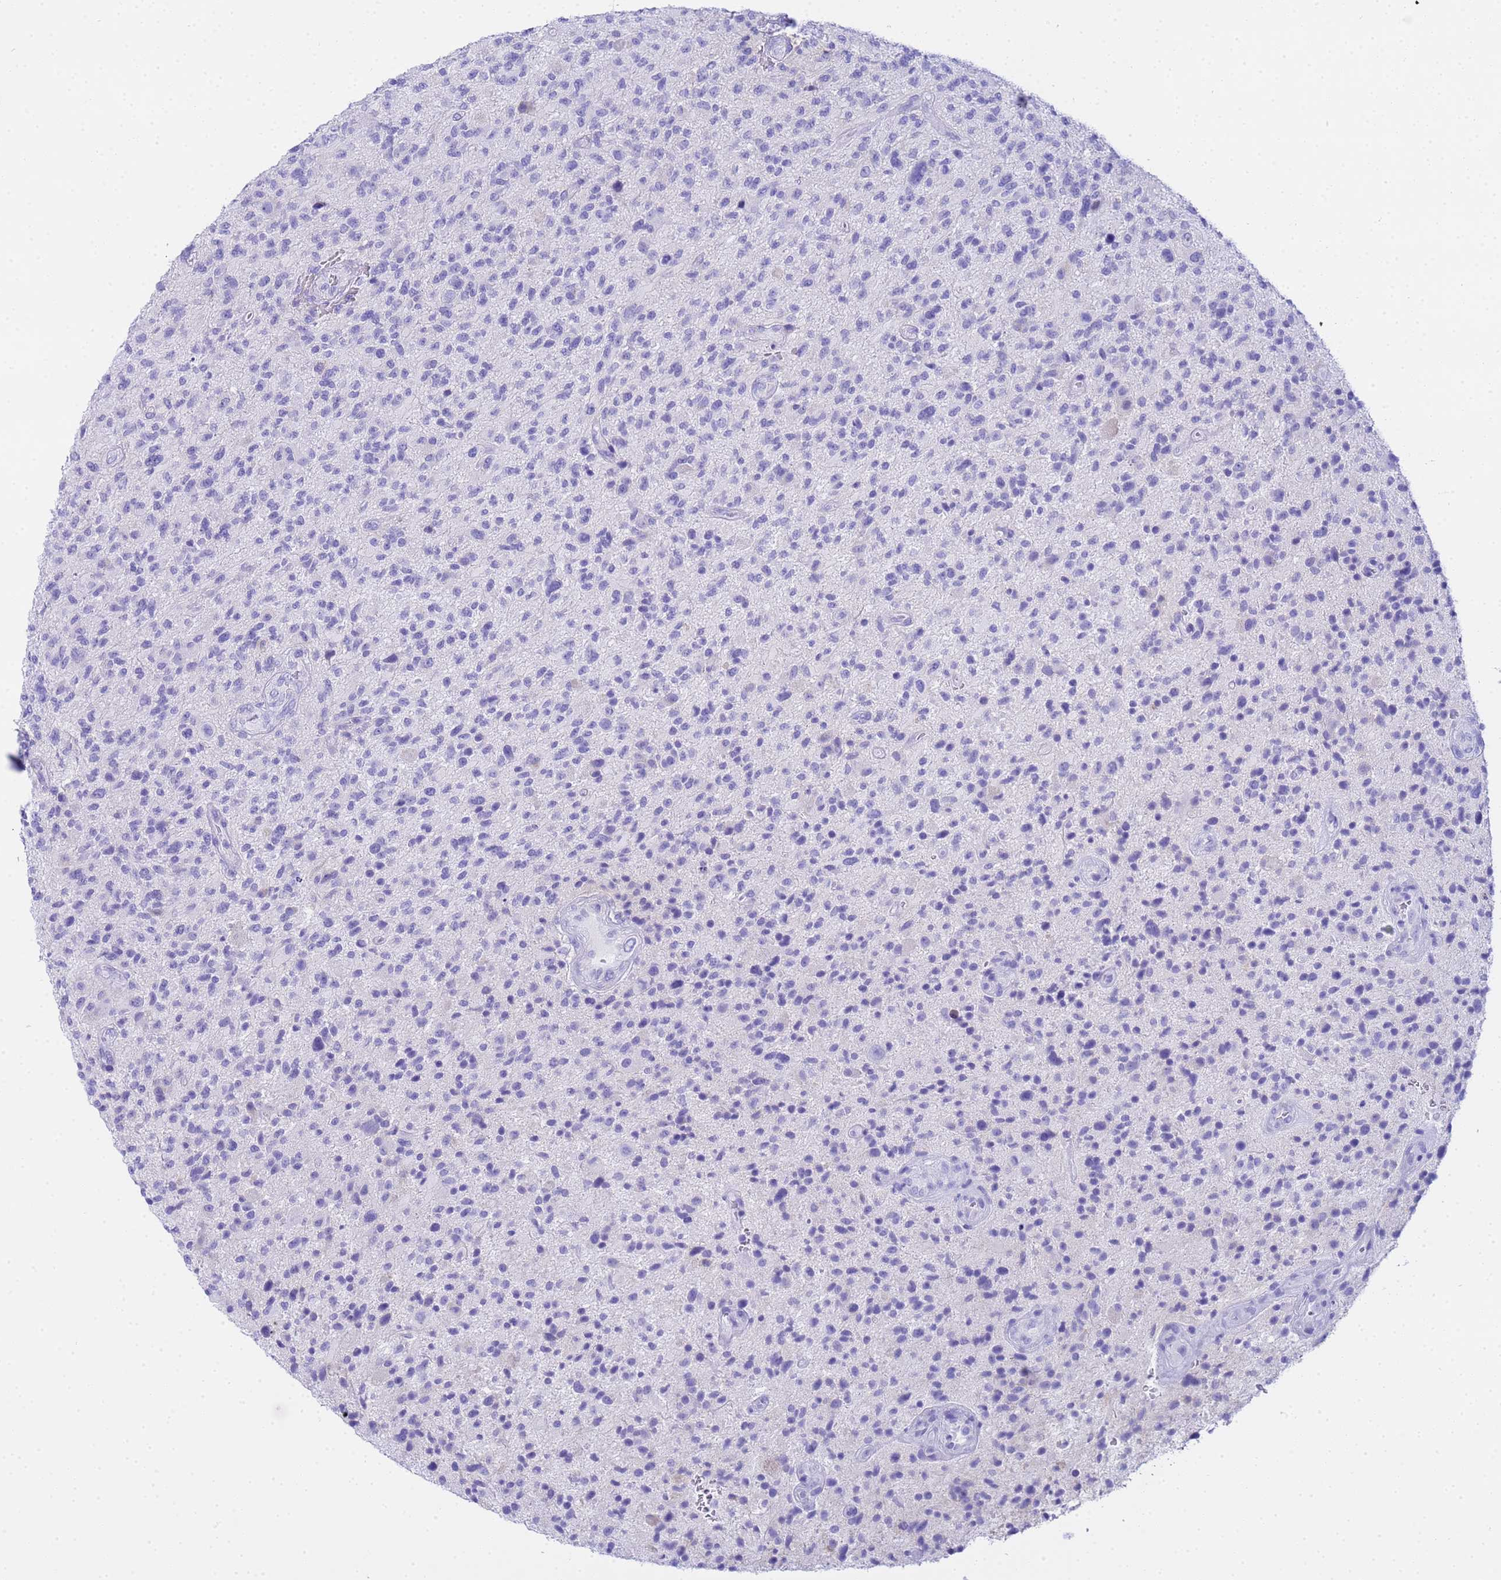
{"staining": {"intensity": "negative", "quantity": "none", "location": "none"}, "tissue": "glioma", "cell_type": "Tumor cells", "image_type": "cancer", "snomed": [{"axis": "morphology", "description": "Glioma, malignant, High grade"}, {"axis": "topography", "description": "Brain"}], "caption": "IHC photomicrograph of malignant glioma (high-grade) stained for a protein (brown), which demonstrates no staining in tumor cells.", "gene": "AQP12A", "patient": {"sex": "male", "age": 47}}